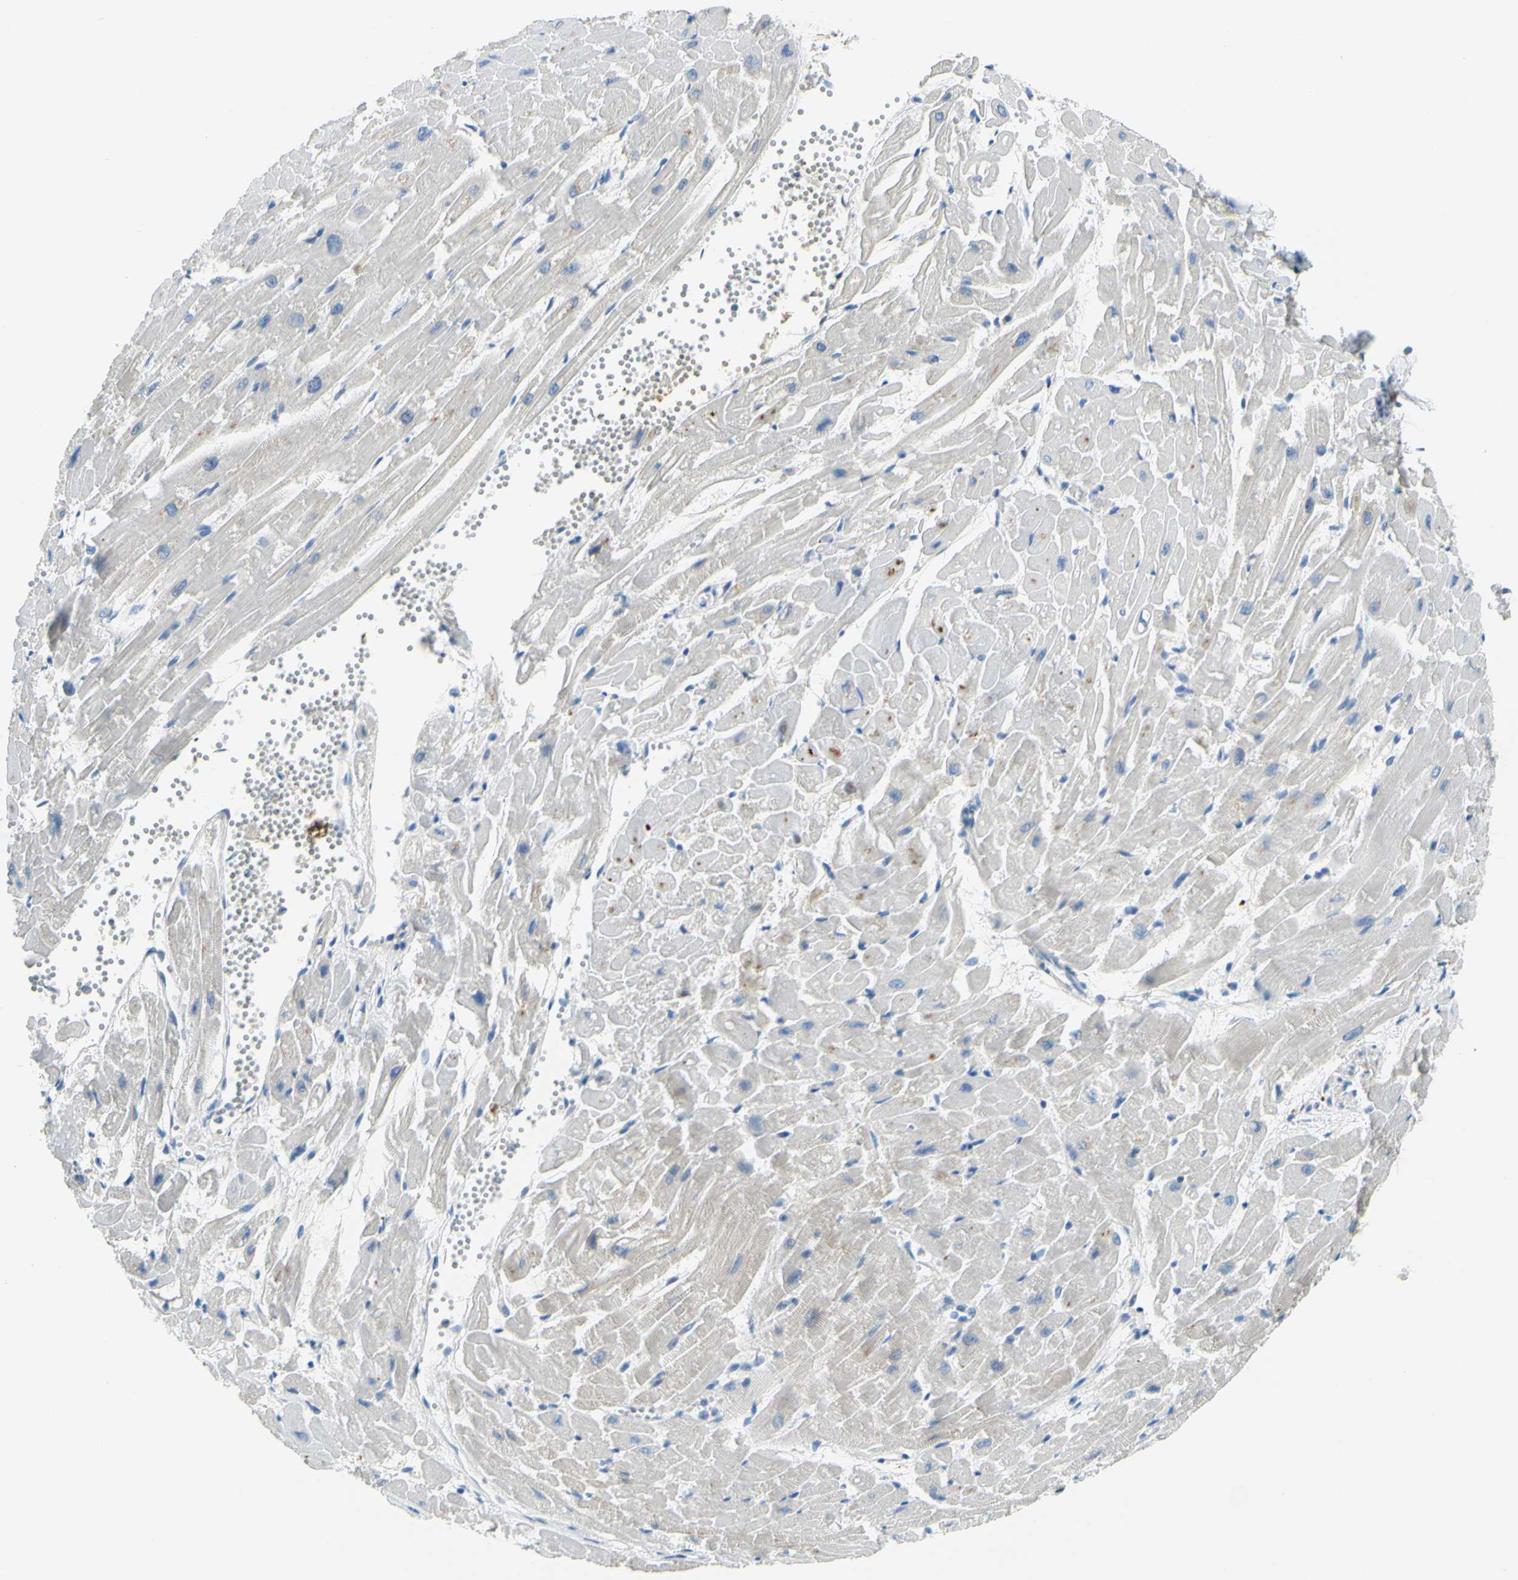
{"staining": {"intensity": "negative", "quantity": "none", "location": "none"}, "tissue": "heart muscle", "cell_type": "Cardiomyocytes", "image_type": "normal", "snomed": [{"axis": "morphology", "description": "Normal tissue, NOS"}, {"axis": "topography", "description": "Heart"}], "caption": "There is no significant positivity in cardiomyocytes of heart muscle. (DAB (3,3'-diaminobenzidine) immunohistochemistry (IHC) with hematoxylin counter stain).", "gene": "ARHGAP1", "patient": {"sex": "female", "age": 19}}